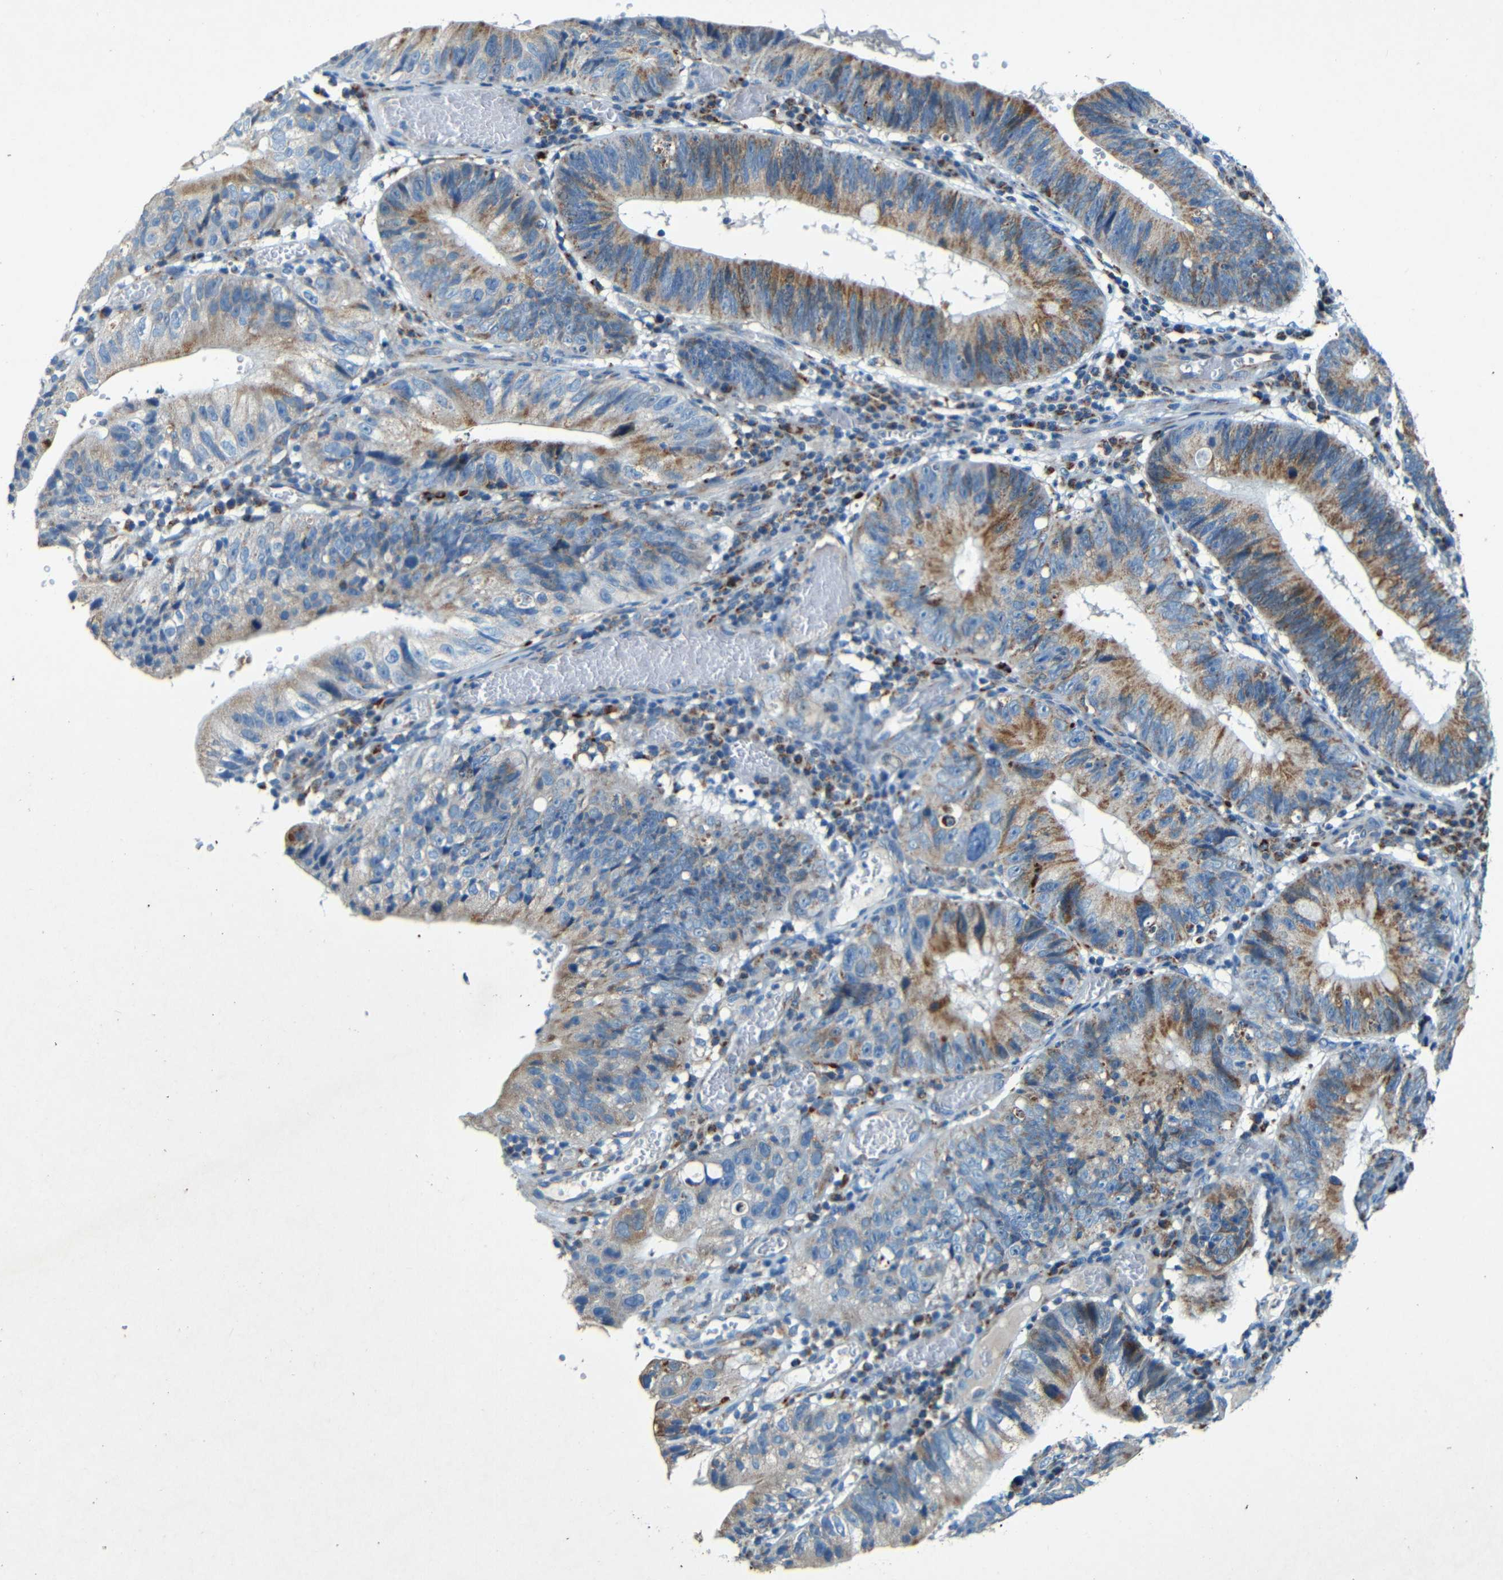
{"staining": {"intensity": "moderate", "quantity": ">75%", "location": "cytoplasmic/membranous"}, "tissue": "stomach cancer", "cell_type": "Tumor cells", "image_type": "cancer", "snomed": [{"axis": "morphology", "description": "Adenocarcinoma, NOS"}, {"axis": "topography", "description": "Stomach"}], "caption": "Tumor cells demonstrate medium levels of moderate cytoplasmic/membranous expression in about >75% of cells in human stomach cancer (adenocarcinoma).", "gene": "WSCD2", "patient": {"sex": "male", "age": 59}}